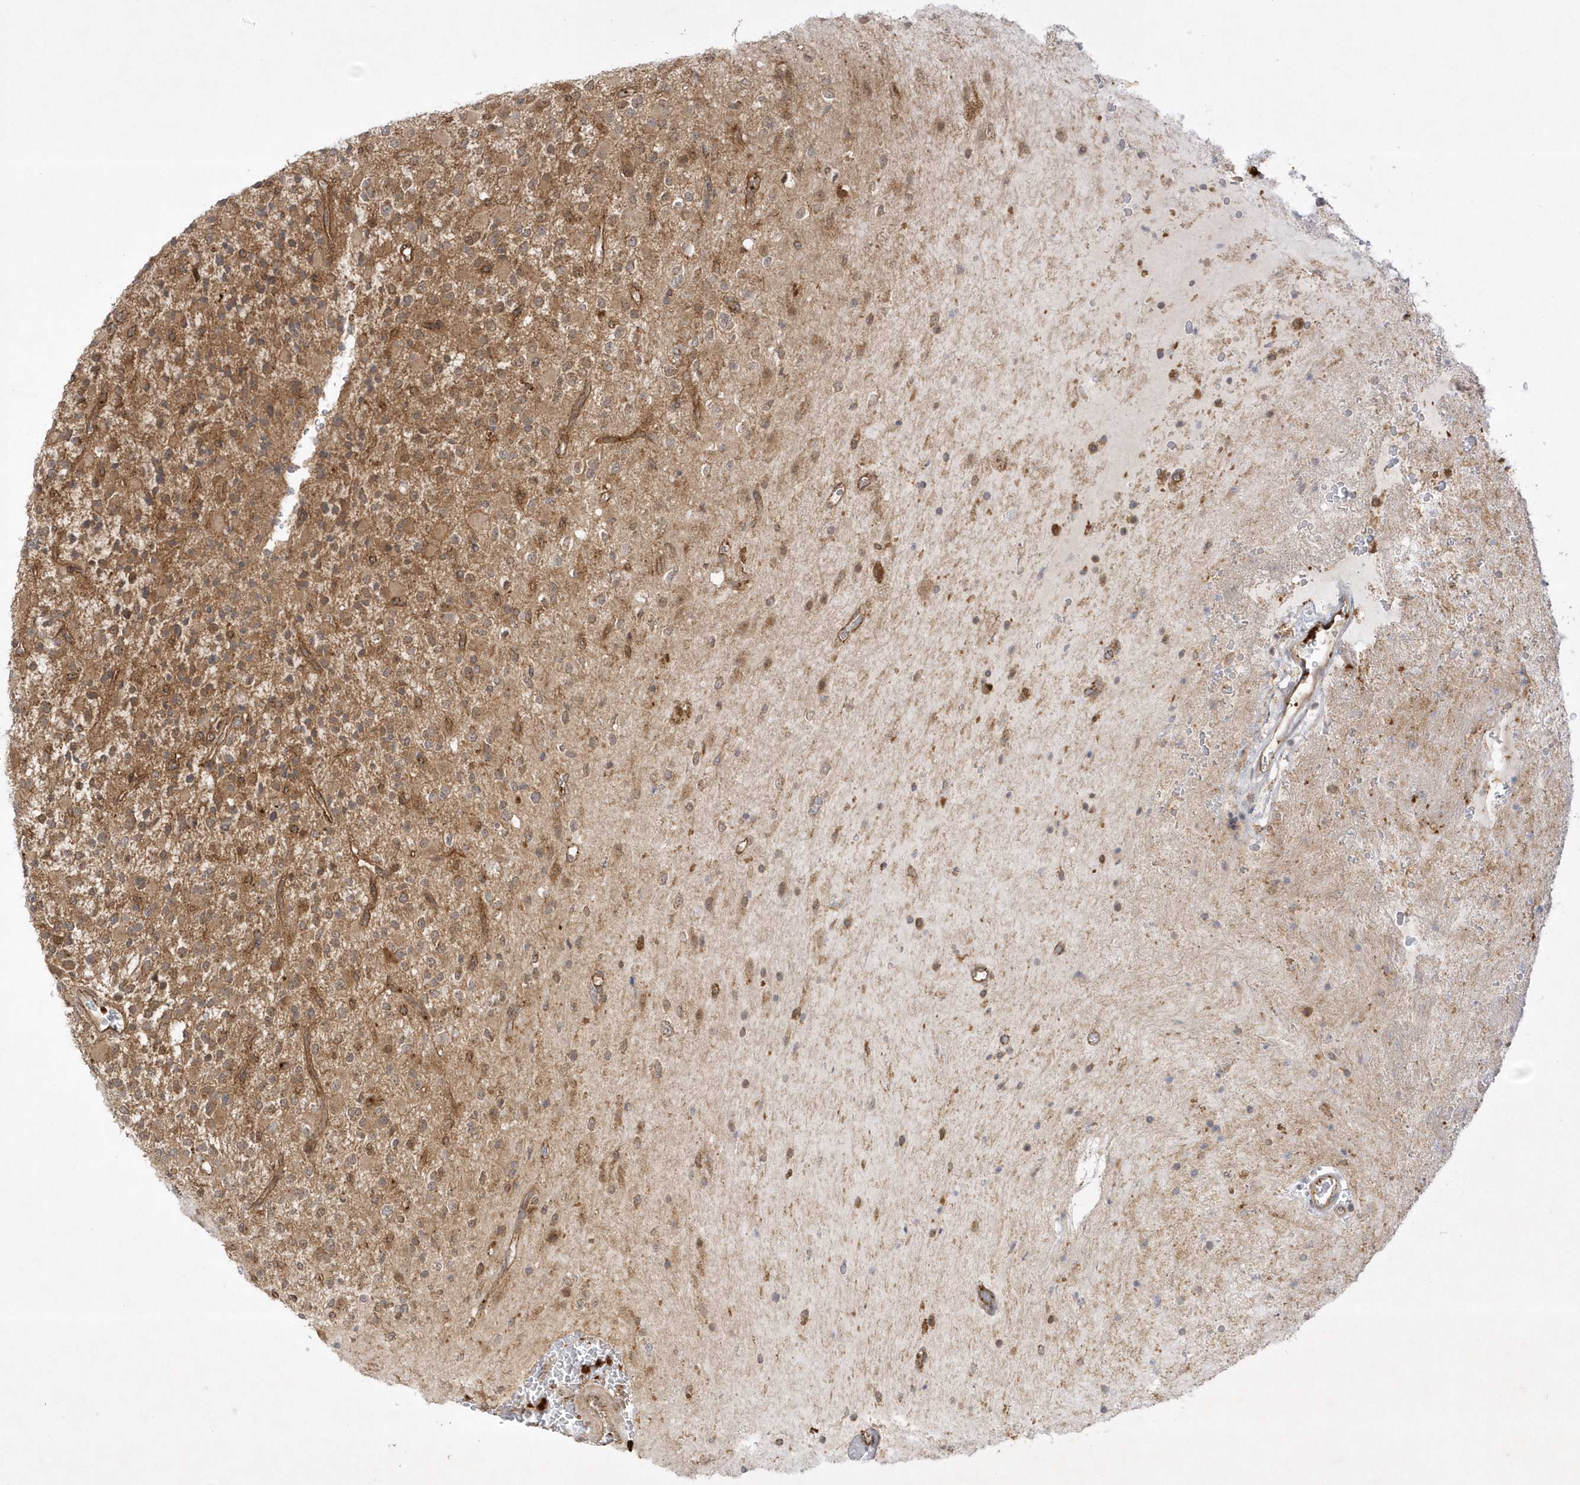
{"staining": {"intensity": "moderate", "quantity": ">75%", "location": "cytoplasmic/membranous"}, "tissue": "glioma", "cell_type": "Tumor cells", "image_type": "cancer", "snomed": [{"axis": "morphology", "description": "Glioma, malignant, High grade"}, {"axis": "topography", "description": "Brain"}], "caption": "Immunohistochemistry (IHC) of human malignant high-grade glioma shows medium levels of moderate cytoplasmic/membranous staining in approximately >75% of tumor cells. (Brightfield microscopy of DAB IHC at high magnification).", "gene": "NAF1", "patient": {"sex": "male", "age": 34}}